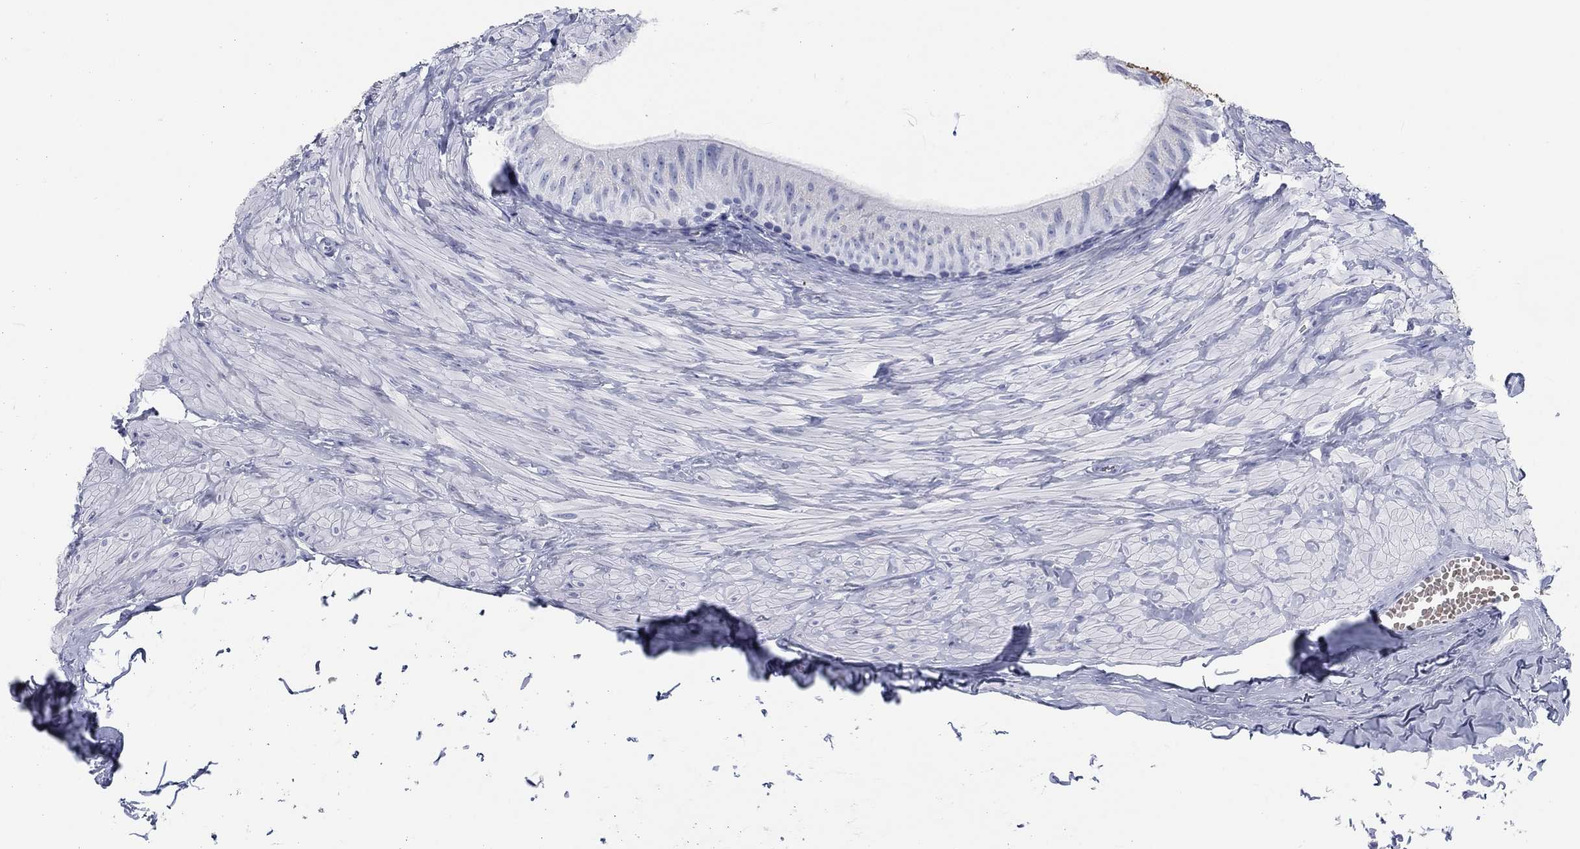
{"staining": {"intensity": "negative", "quantity": "none", "location": "none"}, "tissue": "epididymis", "cell_type": "Glandular cells", "image_type": "normal", "snomed": [{"axis": "morphology", "description": "Normal tissue, NOS"}, {"axis": "topography", "description": "Epididymis"}], "caption": "An image of epididymis stained for a protein shows no brown staining in glandular cells.", "gene": "CALB1", "patient": {"sex": "male", "age": 32}}